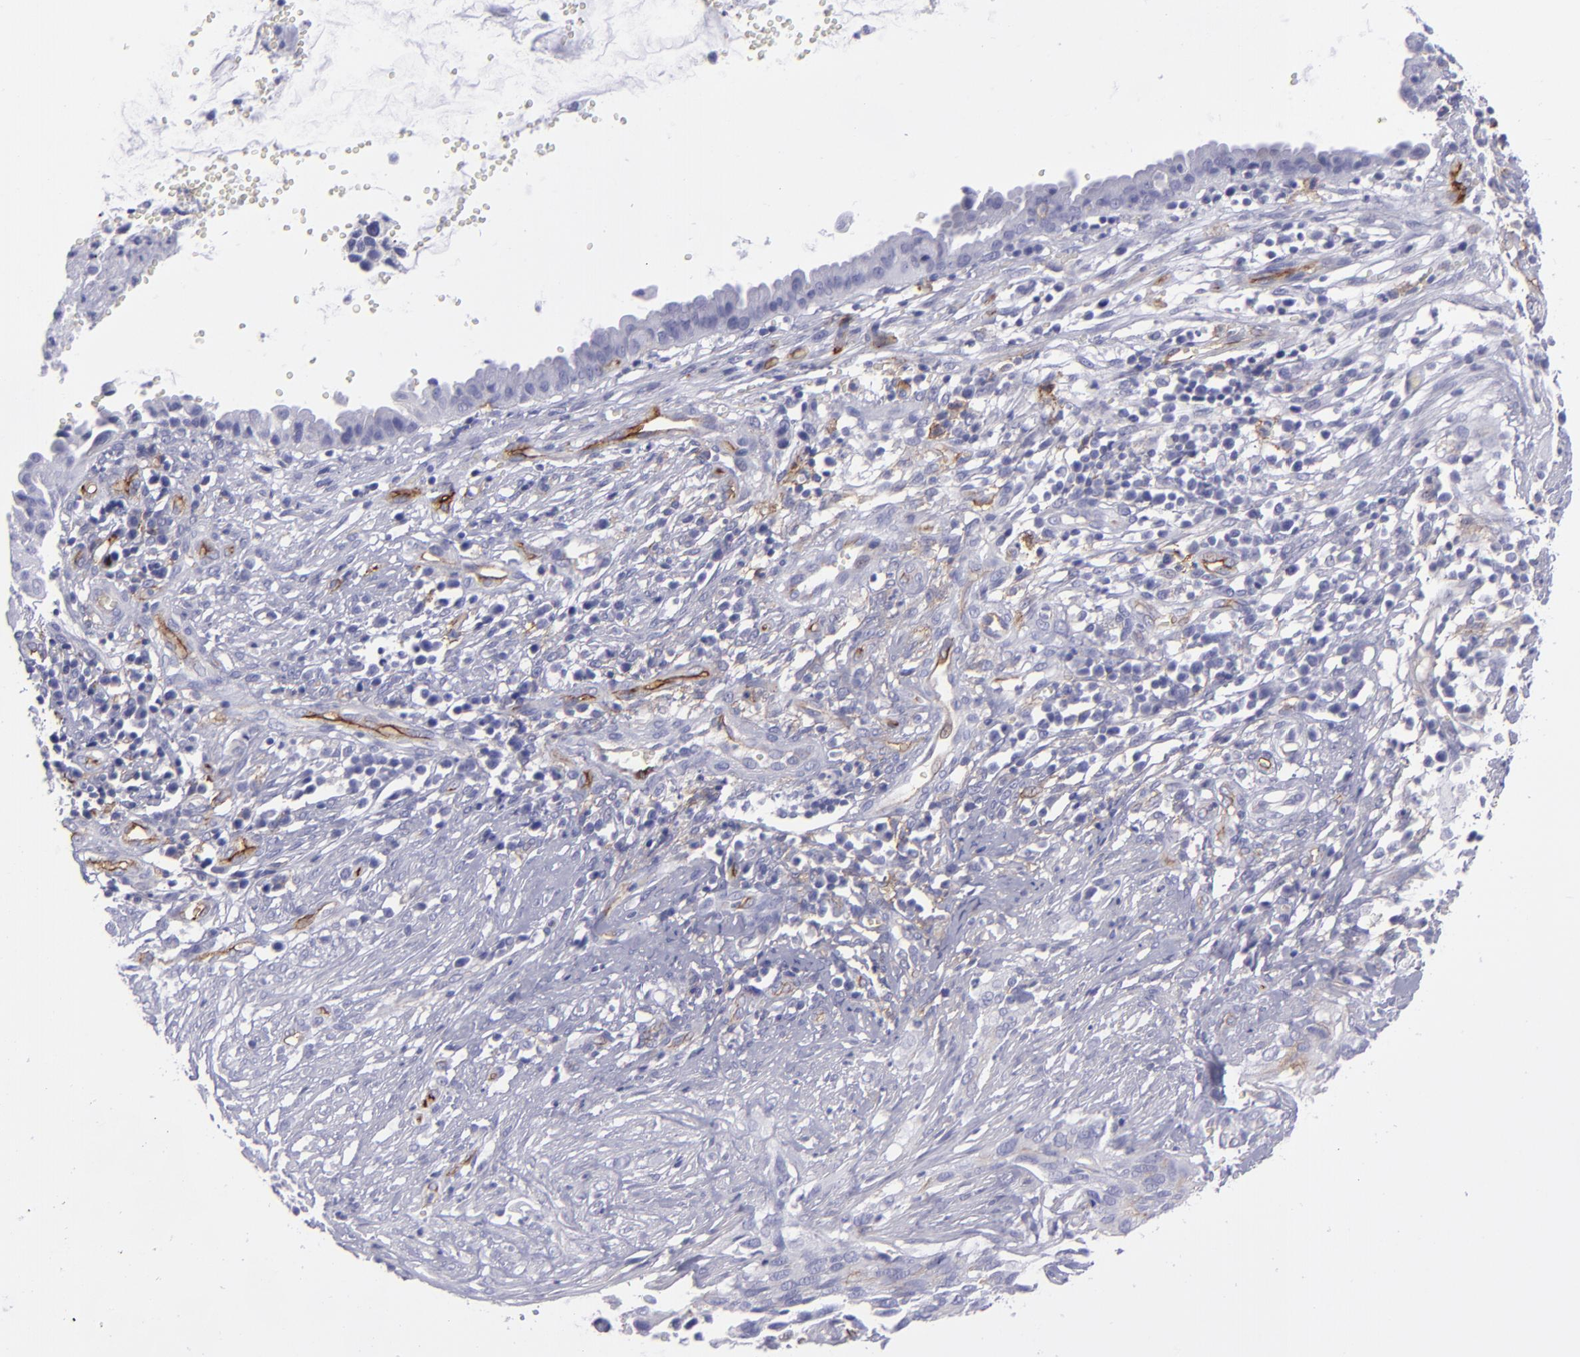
{"staining": {"intensity": "negative", "quantity": "none", "location": "none"}, "tissue": "cervical cancer", "cell_type": "Tumor cells", "image_type": "cancer", "snomed": [{"axis": "morphology", "description": "Normal tissue, NOS"}, {"axis": "morphology", "description": "Squamous cell carcinoma, NOS"}, {"axis": "topography", "description": "Cervix"}], "caption": "Histopathology image shows no significant protein expression in tumor cells of cervical cancer (squamous cell carcinoma).", "gene": "ACE", "patient": {"sex": "female", "age": 45}}